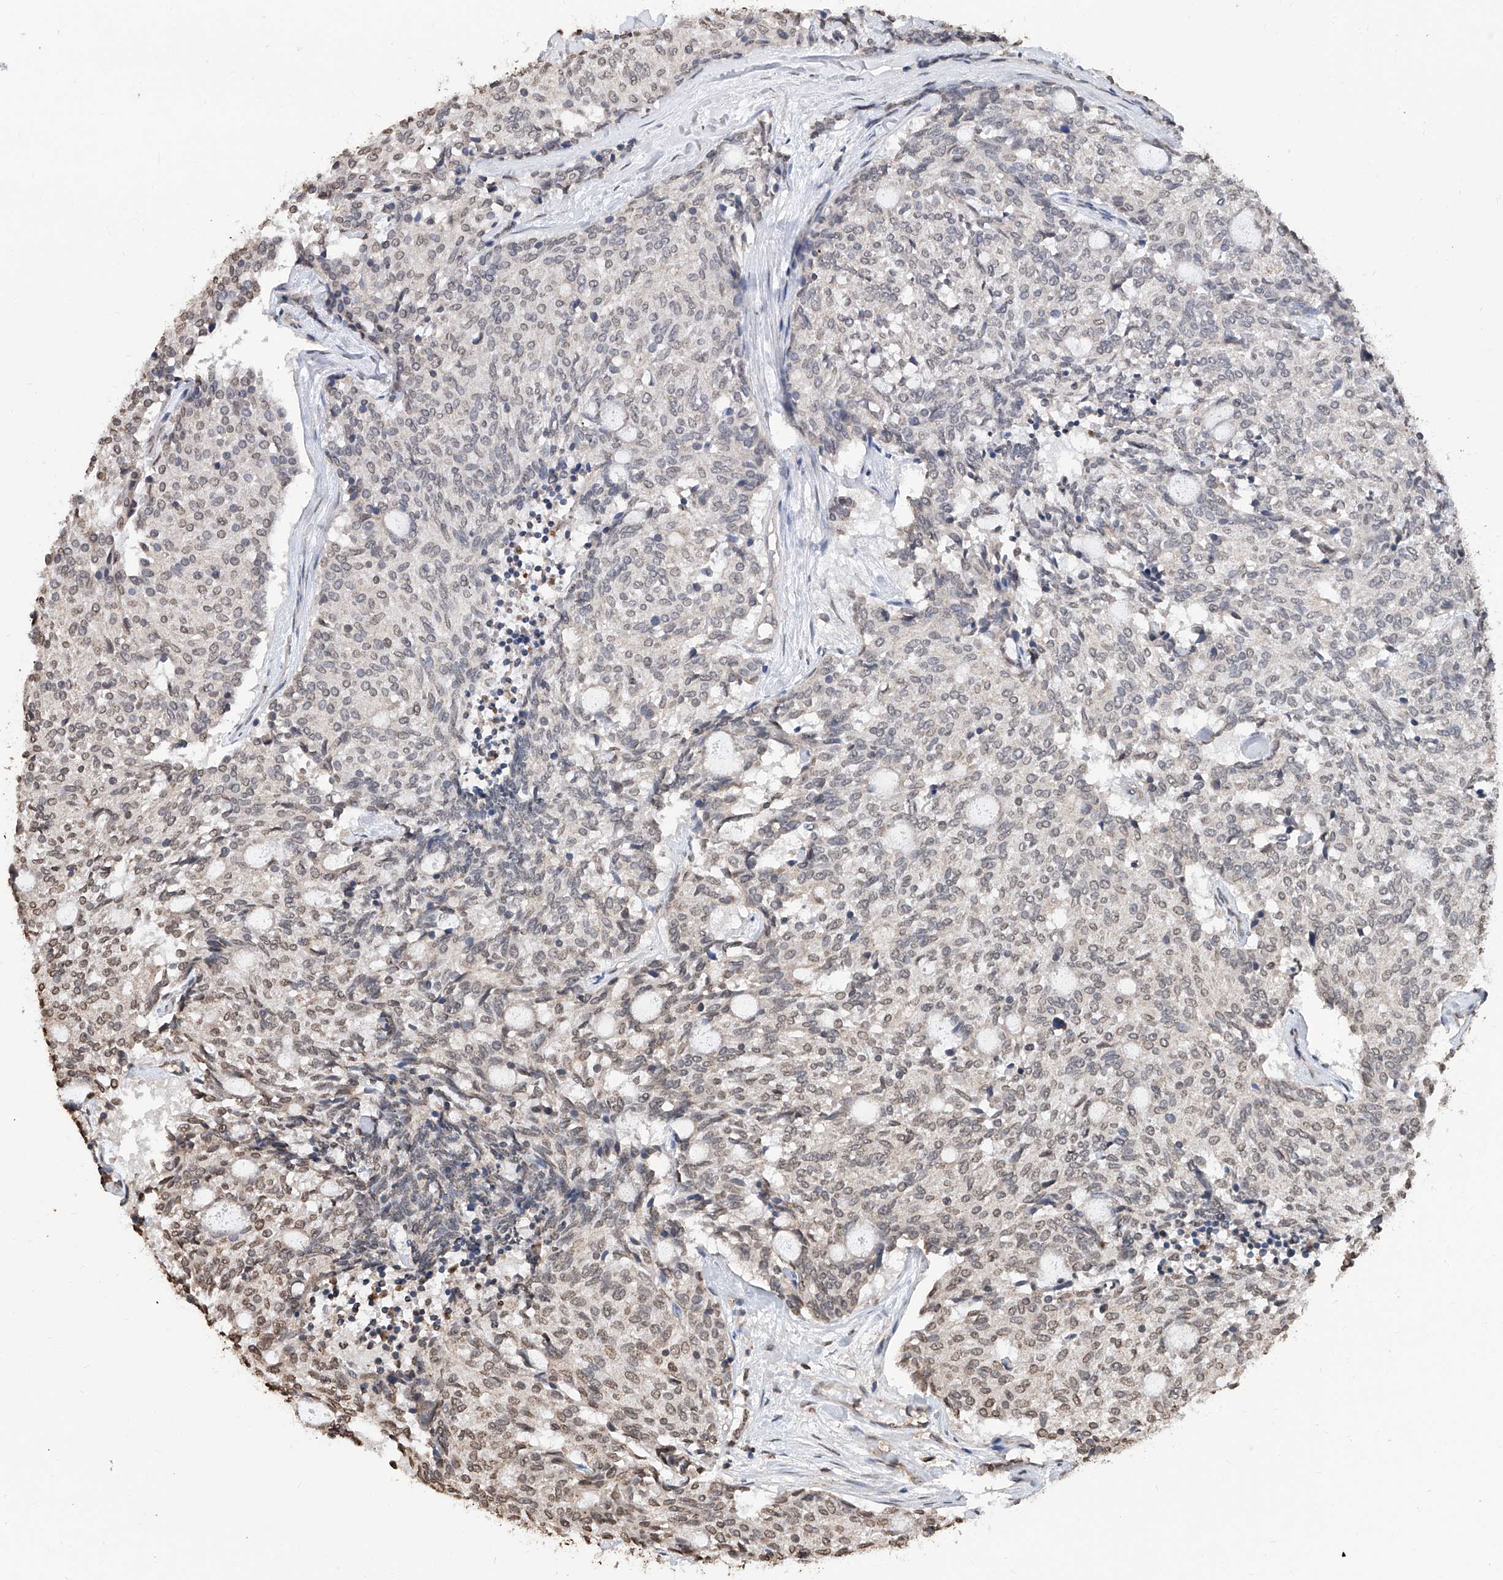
{"staining": {"intensity": "weak", "quantity": "25%-75%", "location": "nuclear"}, "tissue": "carcinoid", "cell_type": "Tumor cells", "image_type": "cancer", "snomed": [{"axis": "morphology", "description": "Carcinoid, malignant, NOS"}, {"axis": "topography", "description": "Pancreas"}], "caption": "Weak nuclear protein positivity is appreciated in about 25%-75% of tumor cells in carcinoid (malignant). The staining is performed using DAB (3,3'-diaminobenzidine) brown chromogen to label protein expression. The nuclei are counter-stained blue using hematoxylin.", "gene": "RP9", "patient": {"sex": "female", "age": 54}}